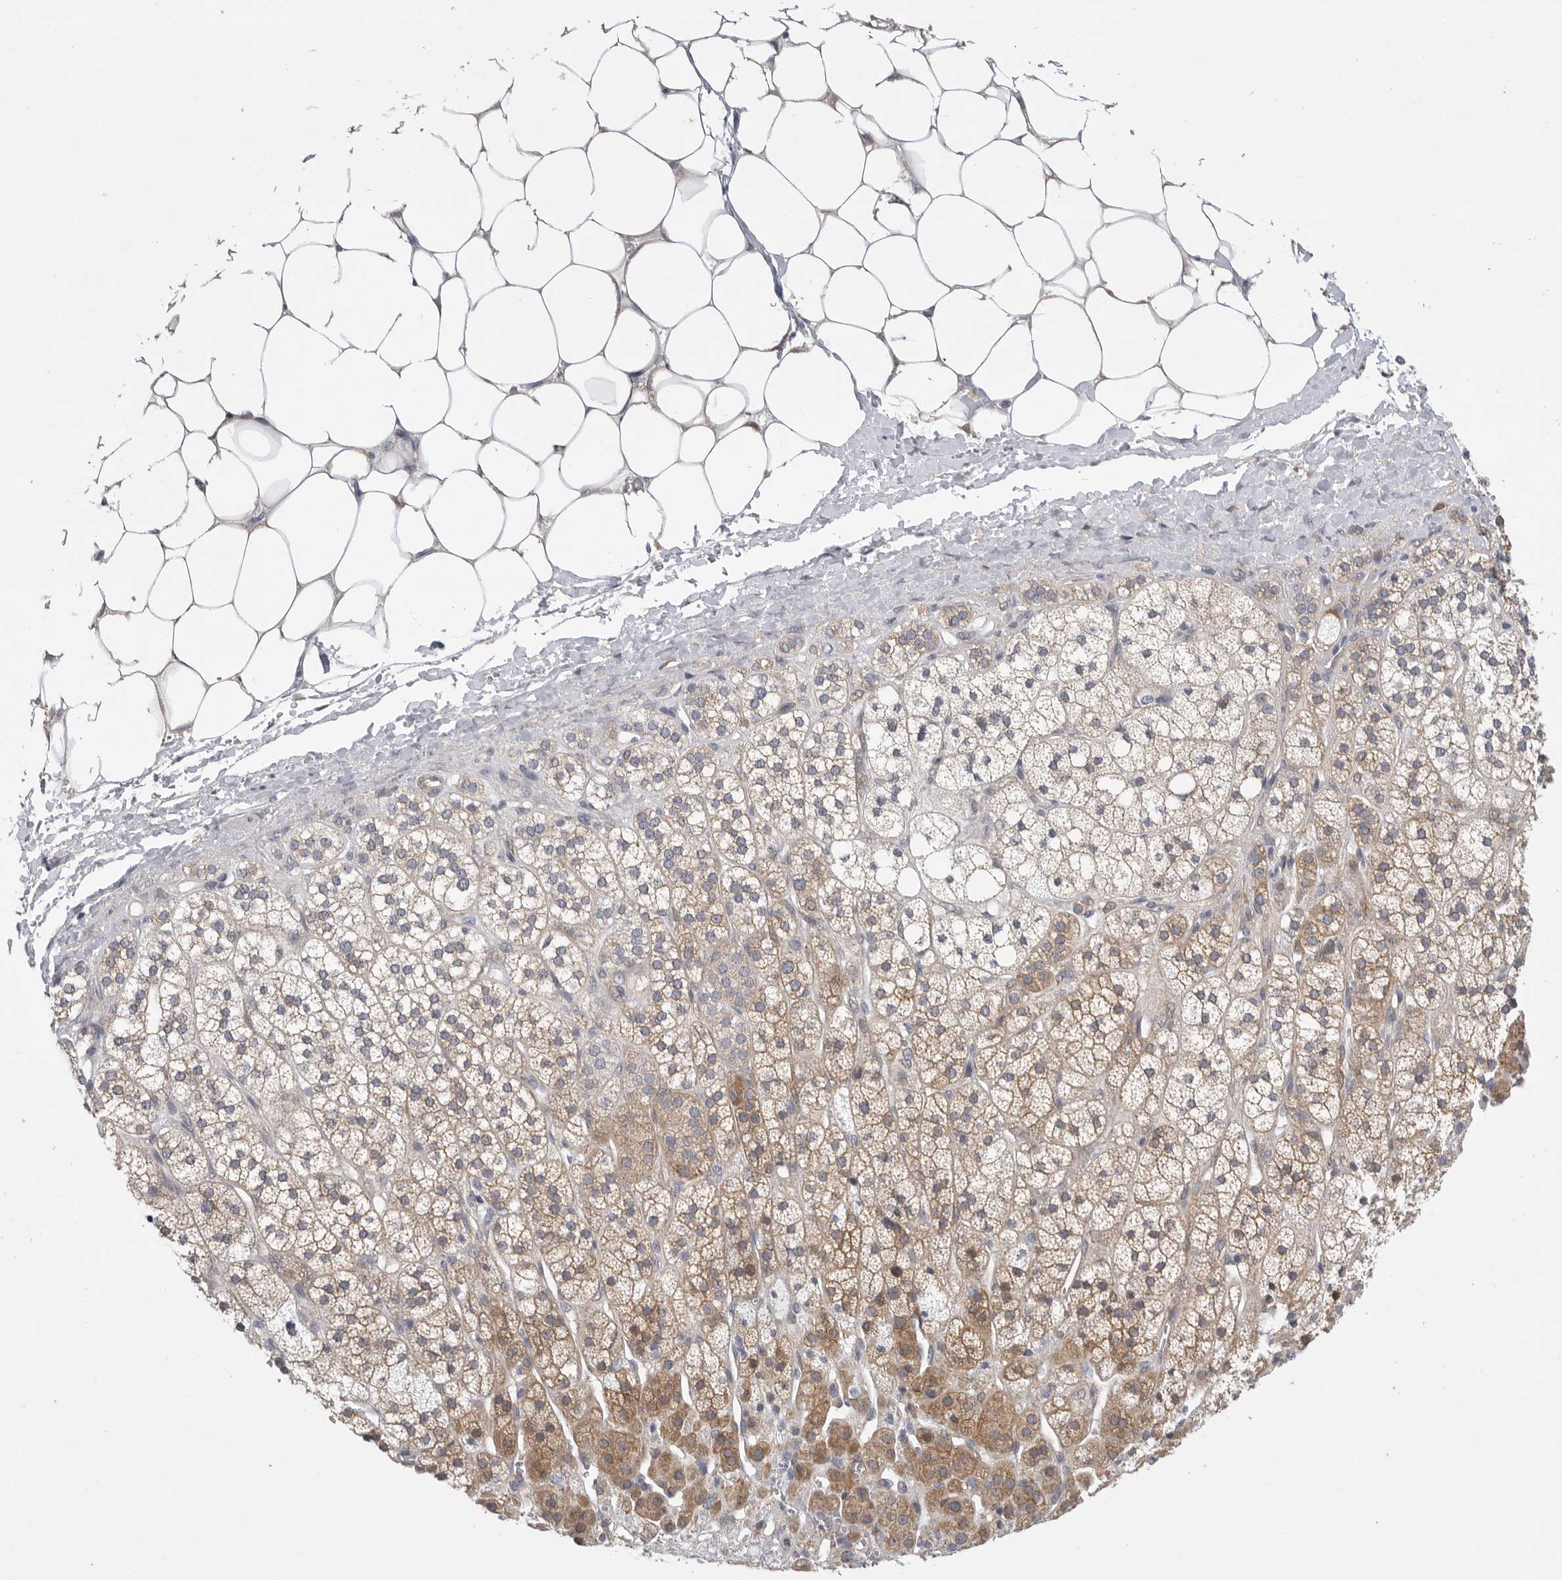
{"staining": {"intensity": "moderate", "quantity": "25%-75%", "location": "cytoplasmic/membranous"}, "tissue": "adrenal gland", "cell_type": "Glandular cells", "image_type": "normal", "snomed": [{"axis": "morphology", "description": "Normal tissue, NOS"}, {"axis": "topography", "description": "Adrenal gland"}], "caption": "Glandular cells show medium levels of moderate cytoplasmic/membranous staining in approximately 25%-75% of cells in normal adrenal gland.", "gene": "FBXO43", "patient": {"sex": "male", "age": 56}}